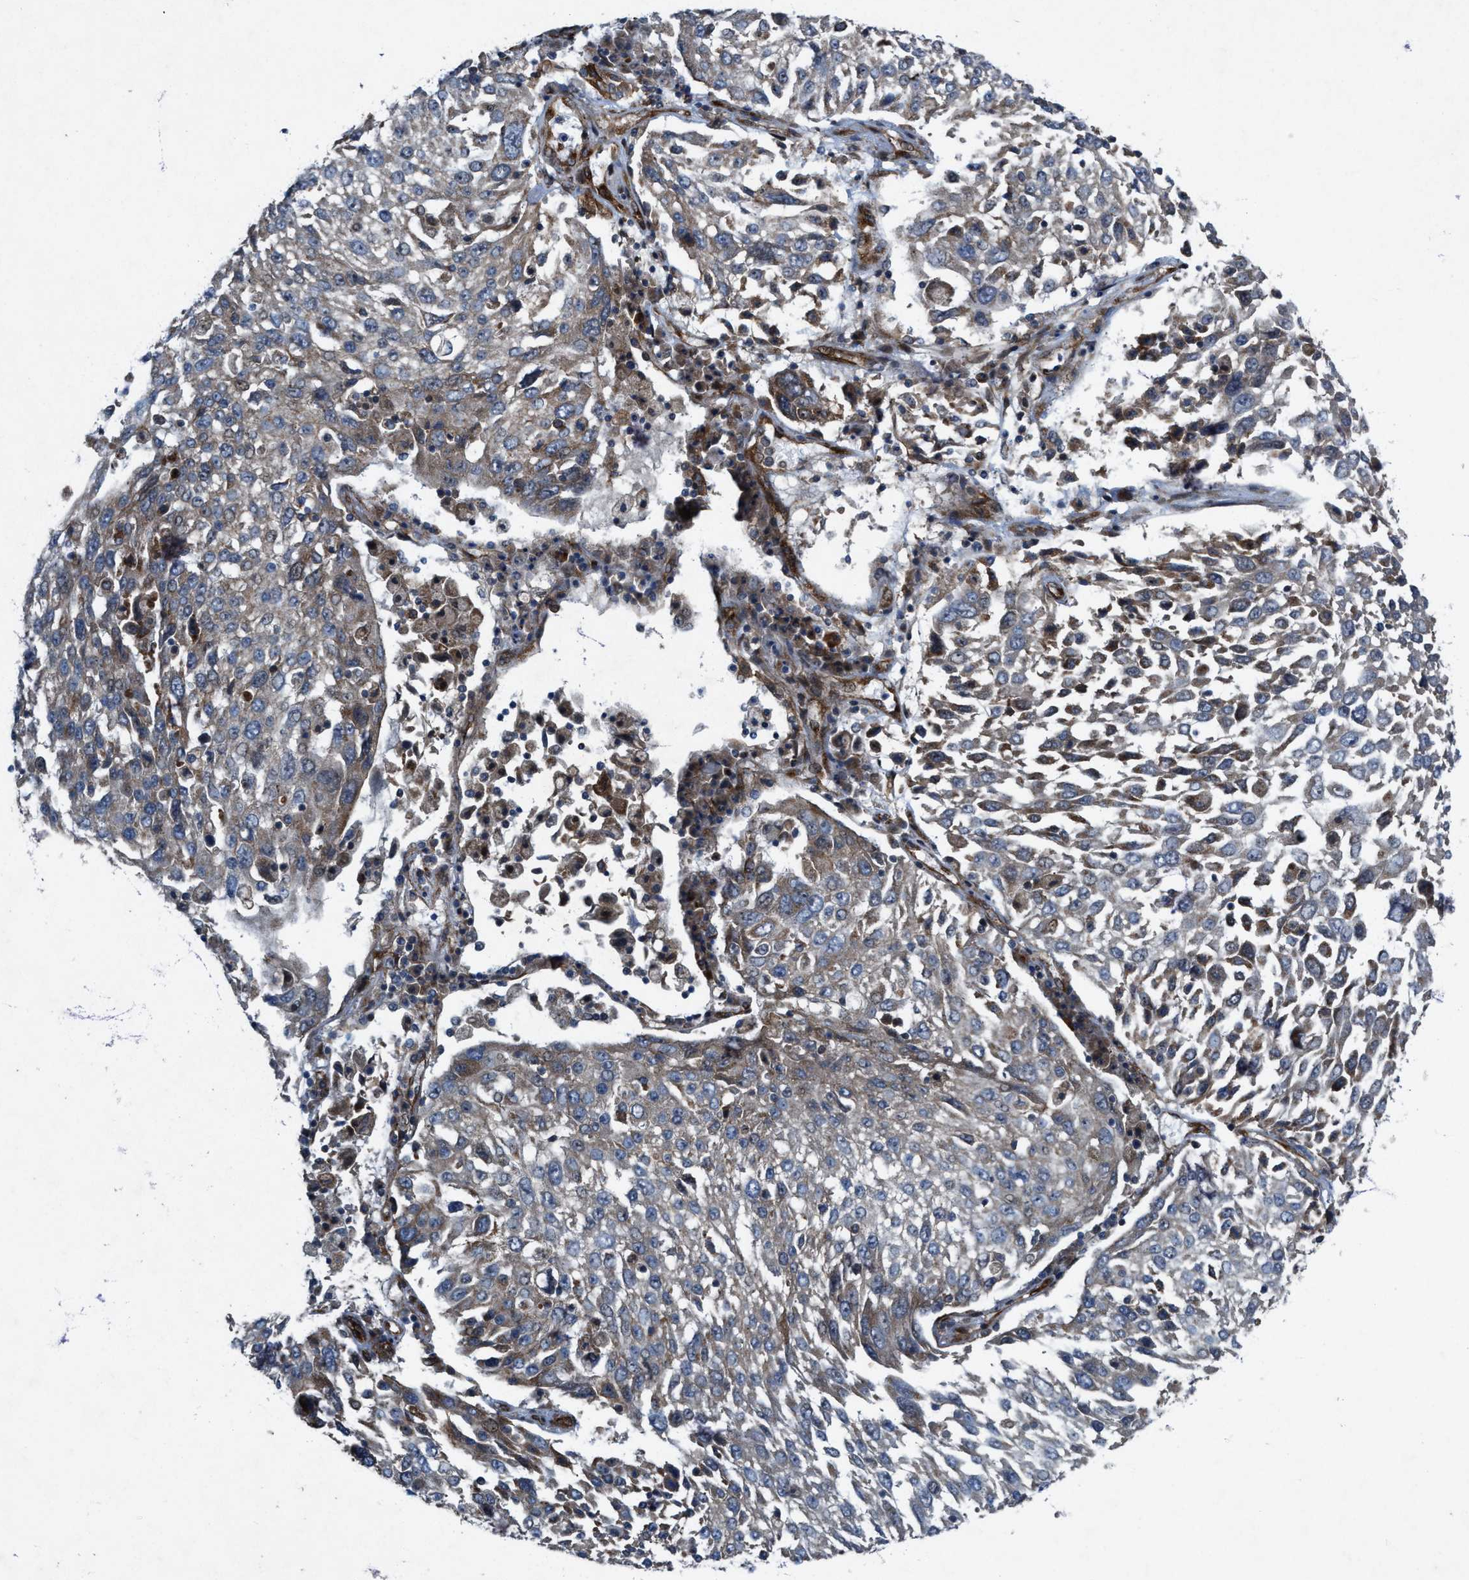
{"staining": {"intensity": "weak", "quantity": "<25%", "location": "cytoplasmic/membranous"}, "tissue": "lung cancer", "cell_type": "Tumor cells", "image_type": "cancer", "snomed": [{"axis": "morphology", "description": "Squamous cell carcinoma, NOS"}, {"axis": "topography", "description": "Lung"}], "caption": "A high-resolution photomicrograph shows immunohistochemistry (IHC) staining of squamous cell carcinoma (lung), which demonstrates no significant expression in tumor cells.", "gene": "URGCP", "patient": {"sex": "male", "age": 65}}